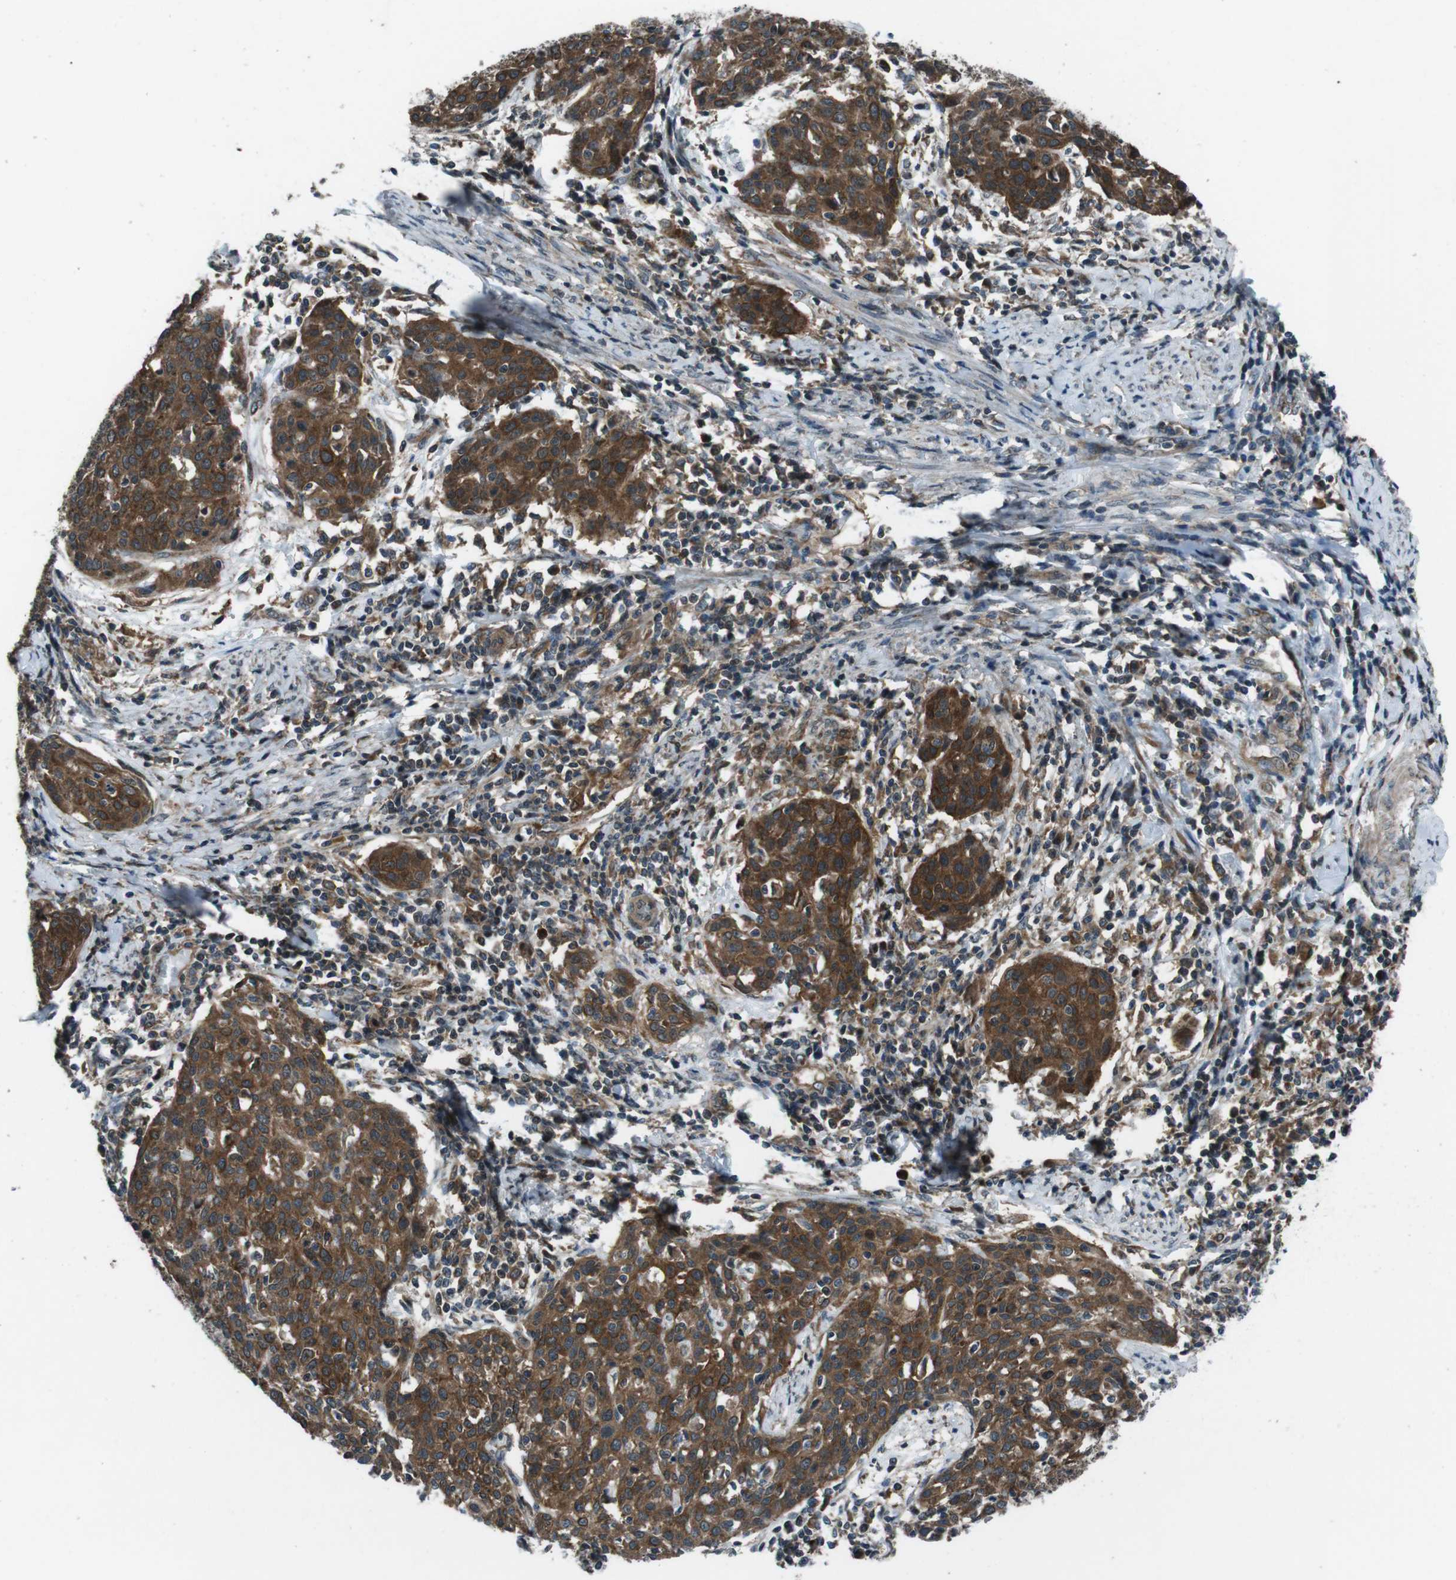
{"staining": {"intensity": "strong", "quantity": ">75%", "location": "cytoplasmic/membranous"}, "tissue": "cervical cancer", "cell_type": "Tumor cells", "image_type": "cancer", "snomed": [{"axis": "morphology", "description": "Squamous cell carcinoma, NOS"}, {"axis": "topography", "description": "Cervix"}], "caption": "This photomicrograph demonstrates IHC staining of human cervical cancer (squamous cell carcinoma), with high strong cytoplasmic/membranous expression in about >75% of tumor cells.", "gene": "SLC27A4", "patient": {"sex": "female", "age": 38}}